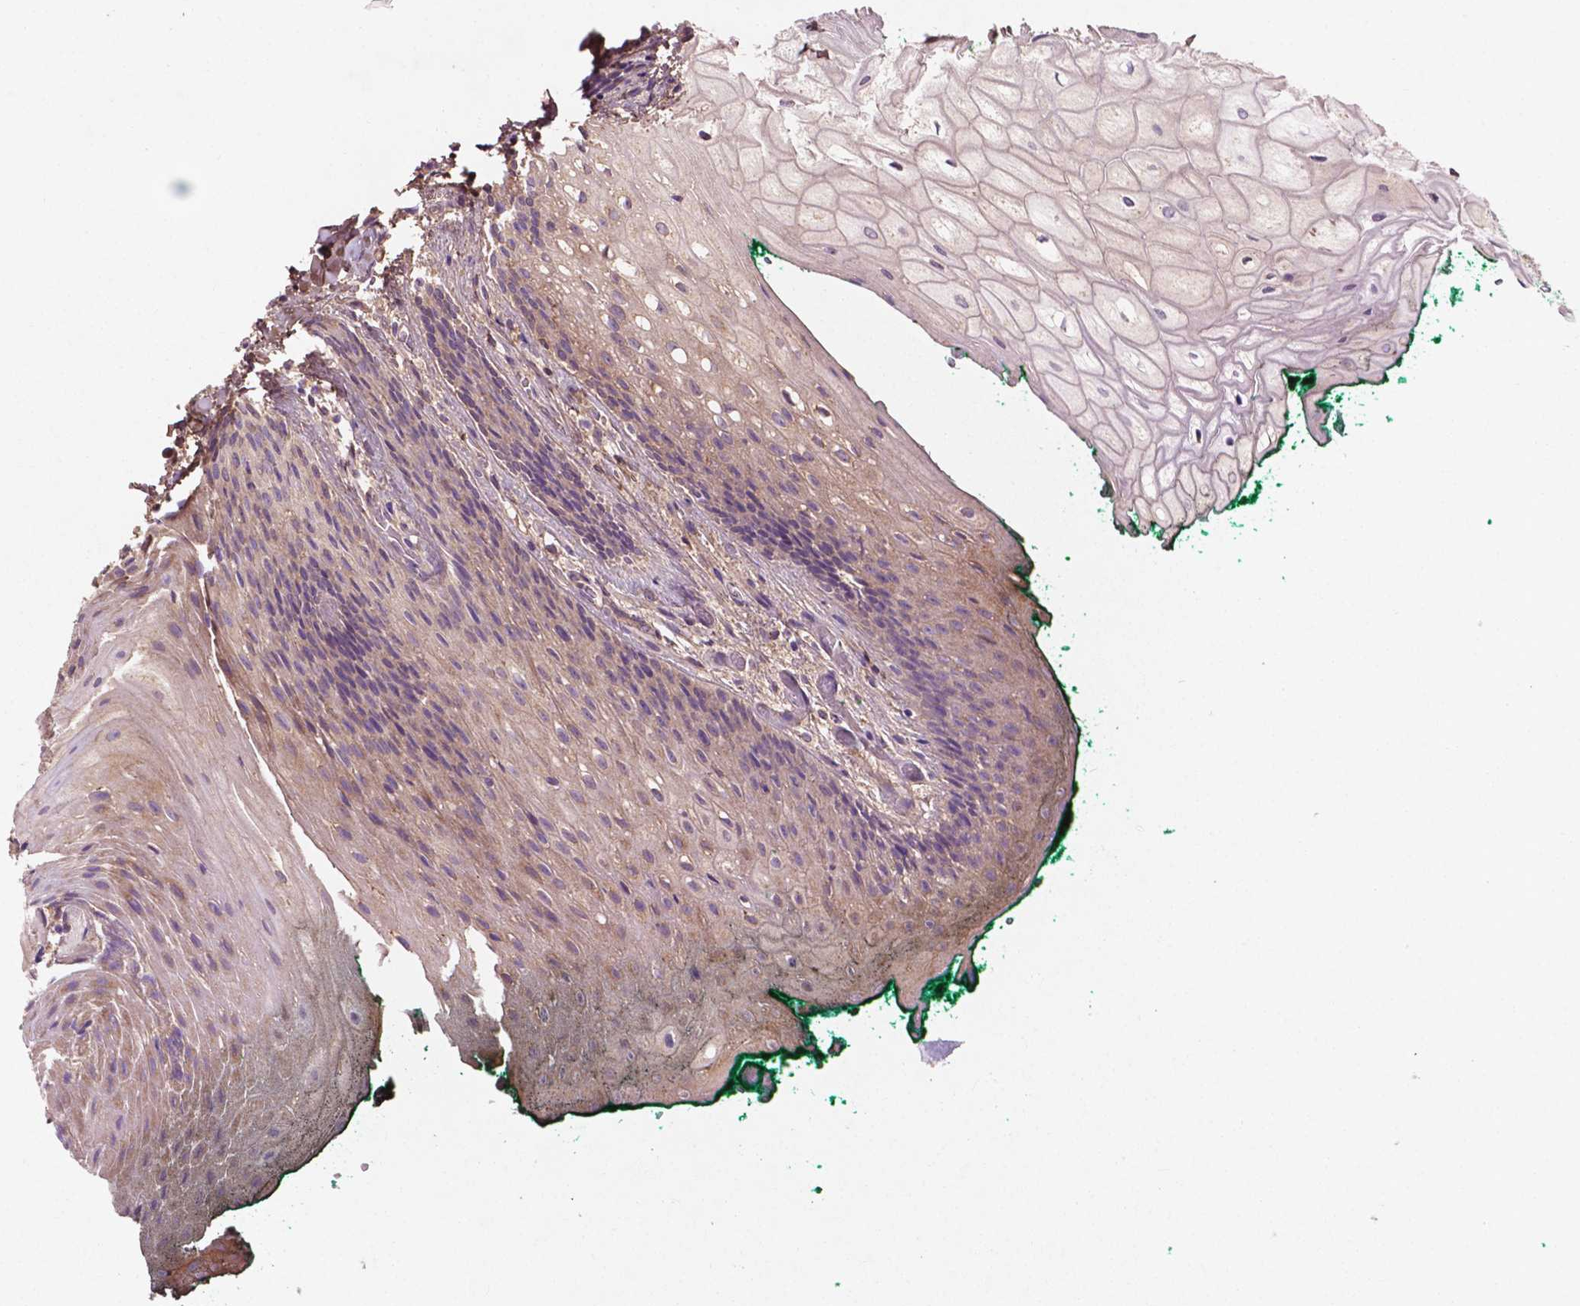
{"staining": {"intensity": "moderate", "quantity": "25%-75%", "location": "cytoplasmic/membranous"}, "tissue": "oral mucosa", "cell_type": "Squamous epithelial cells", "image_type": "normal", "snomed": [{"axis": "morphology", "description": "Normal tissue, NOS"}, {"axis": "topography", "description": "Oral tissue"}, {"axis": "topography", "description": "Head-Neck"}], "caption": "A brown stain highlights moderate cytoplasmic/membranous positivity of a protein in squamous epithelial cells of benign human oral mucosa. Immunohistochemistry stains the protein of interest in brown and the nuclei are stained blue.", "gene": "GJA9", "patient": {"sex": "female", "age": 68}}